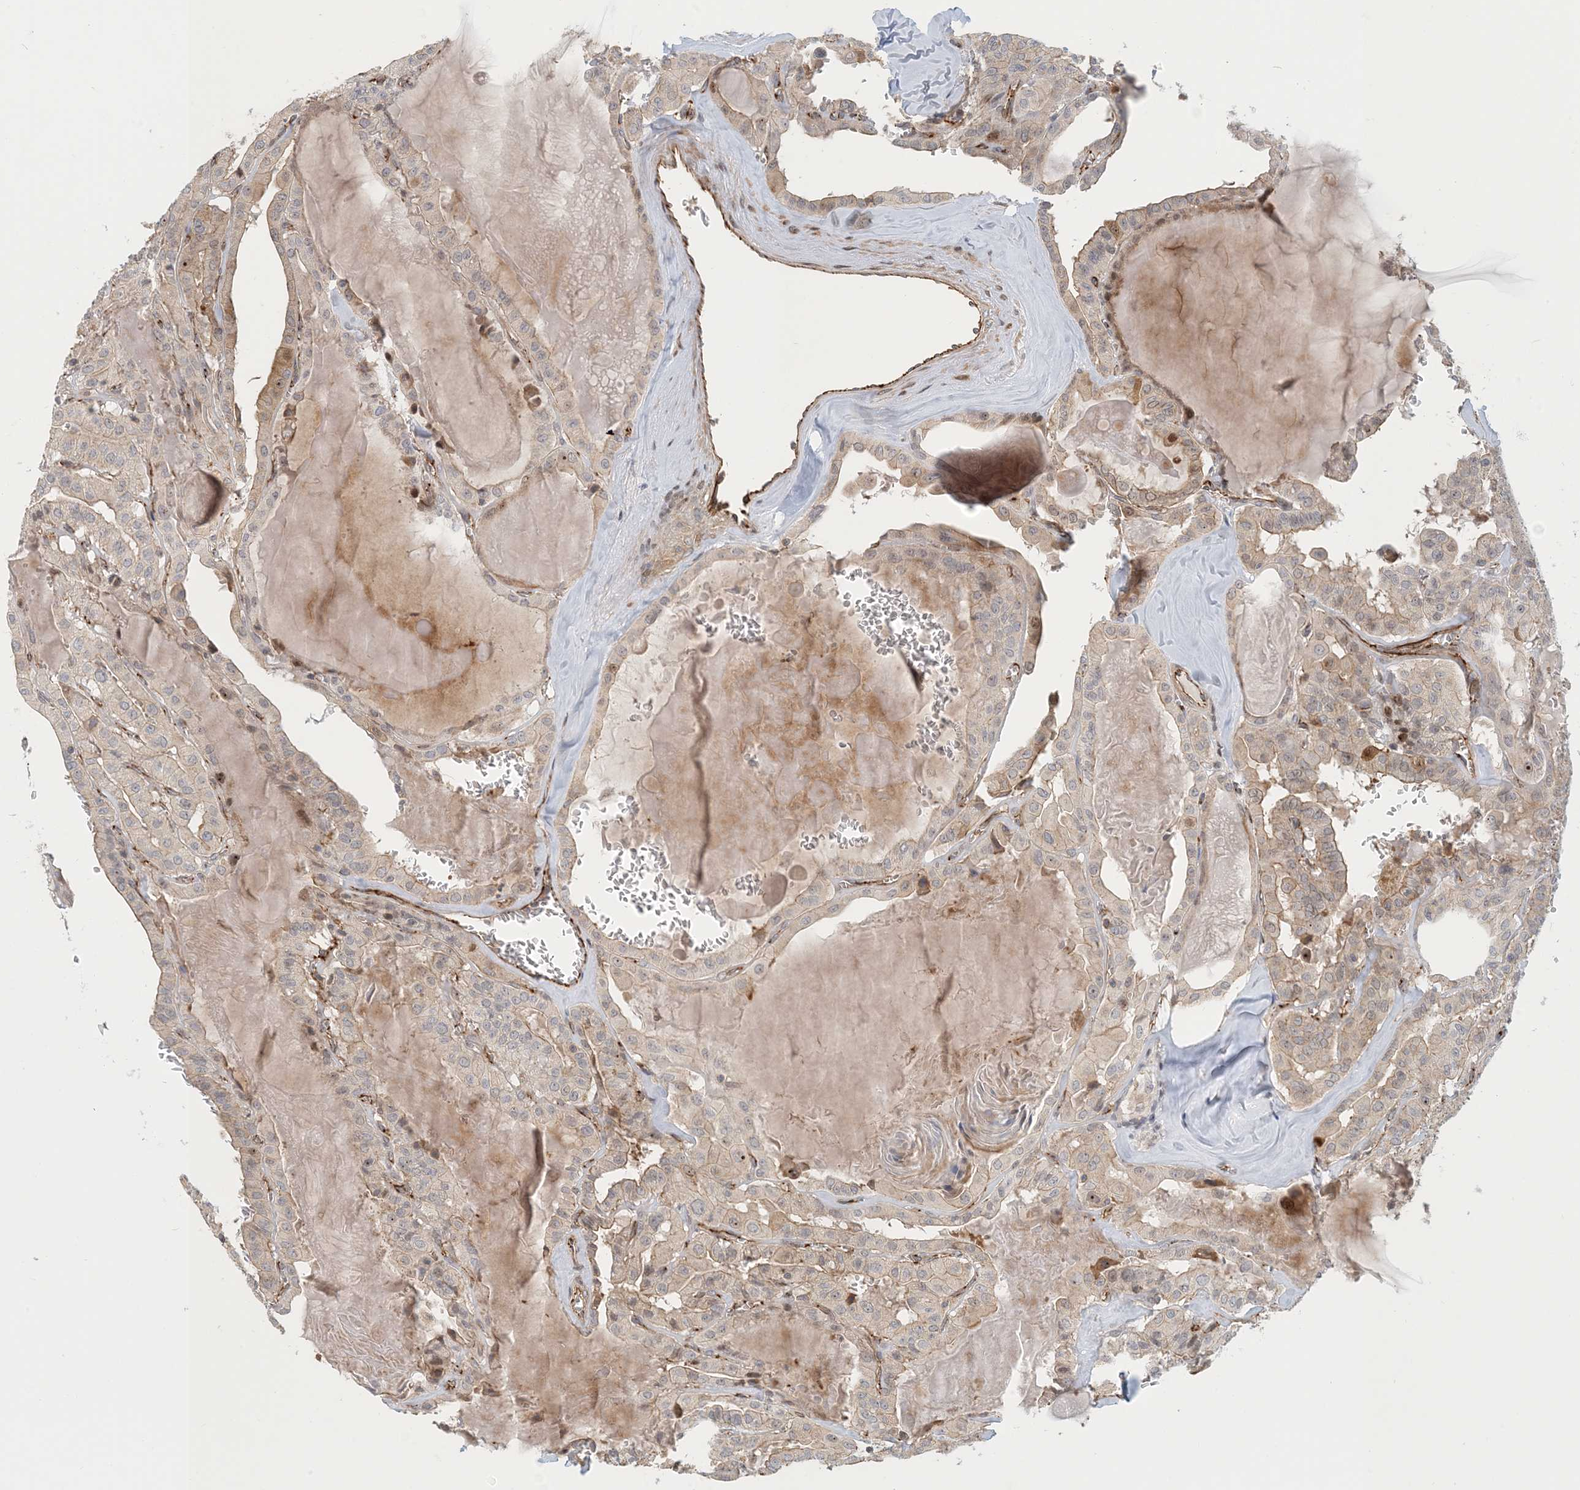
{"staining": {"intensity": "weak", "quantity": "25%-75%", "location": "cytoplasmic/membranous,nuclear"}, "tissue": "thyroid cancer", "cell_type": "Tumor cells", "image_type": "cancer", "snomed": [{"axis": "morphology", "description": "Papillary adenocarcinoma, NOS"}, {"axis": "topography", "description": "Thyroid gland"}], "caption": "This micrograph displays IHC staining of human thyroid cancer (papillary adenocarcinoma), with low weak cytoplasmic/membranous and nuclear positivity in about 25%-75% of tumor cells.", "gene": "MAPKBP1", "patient": {"sex": "male", "age": 52}}